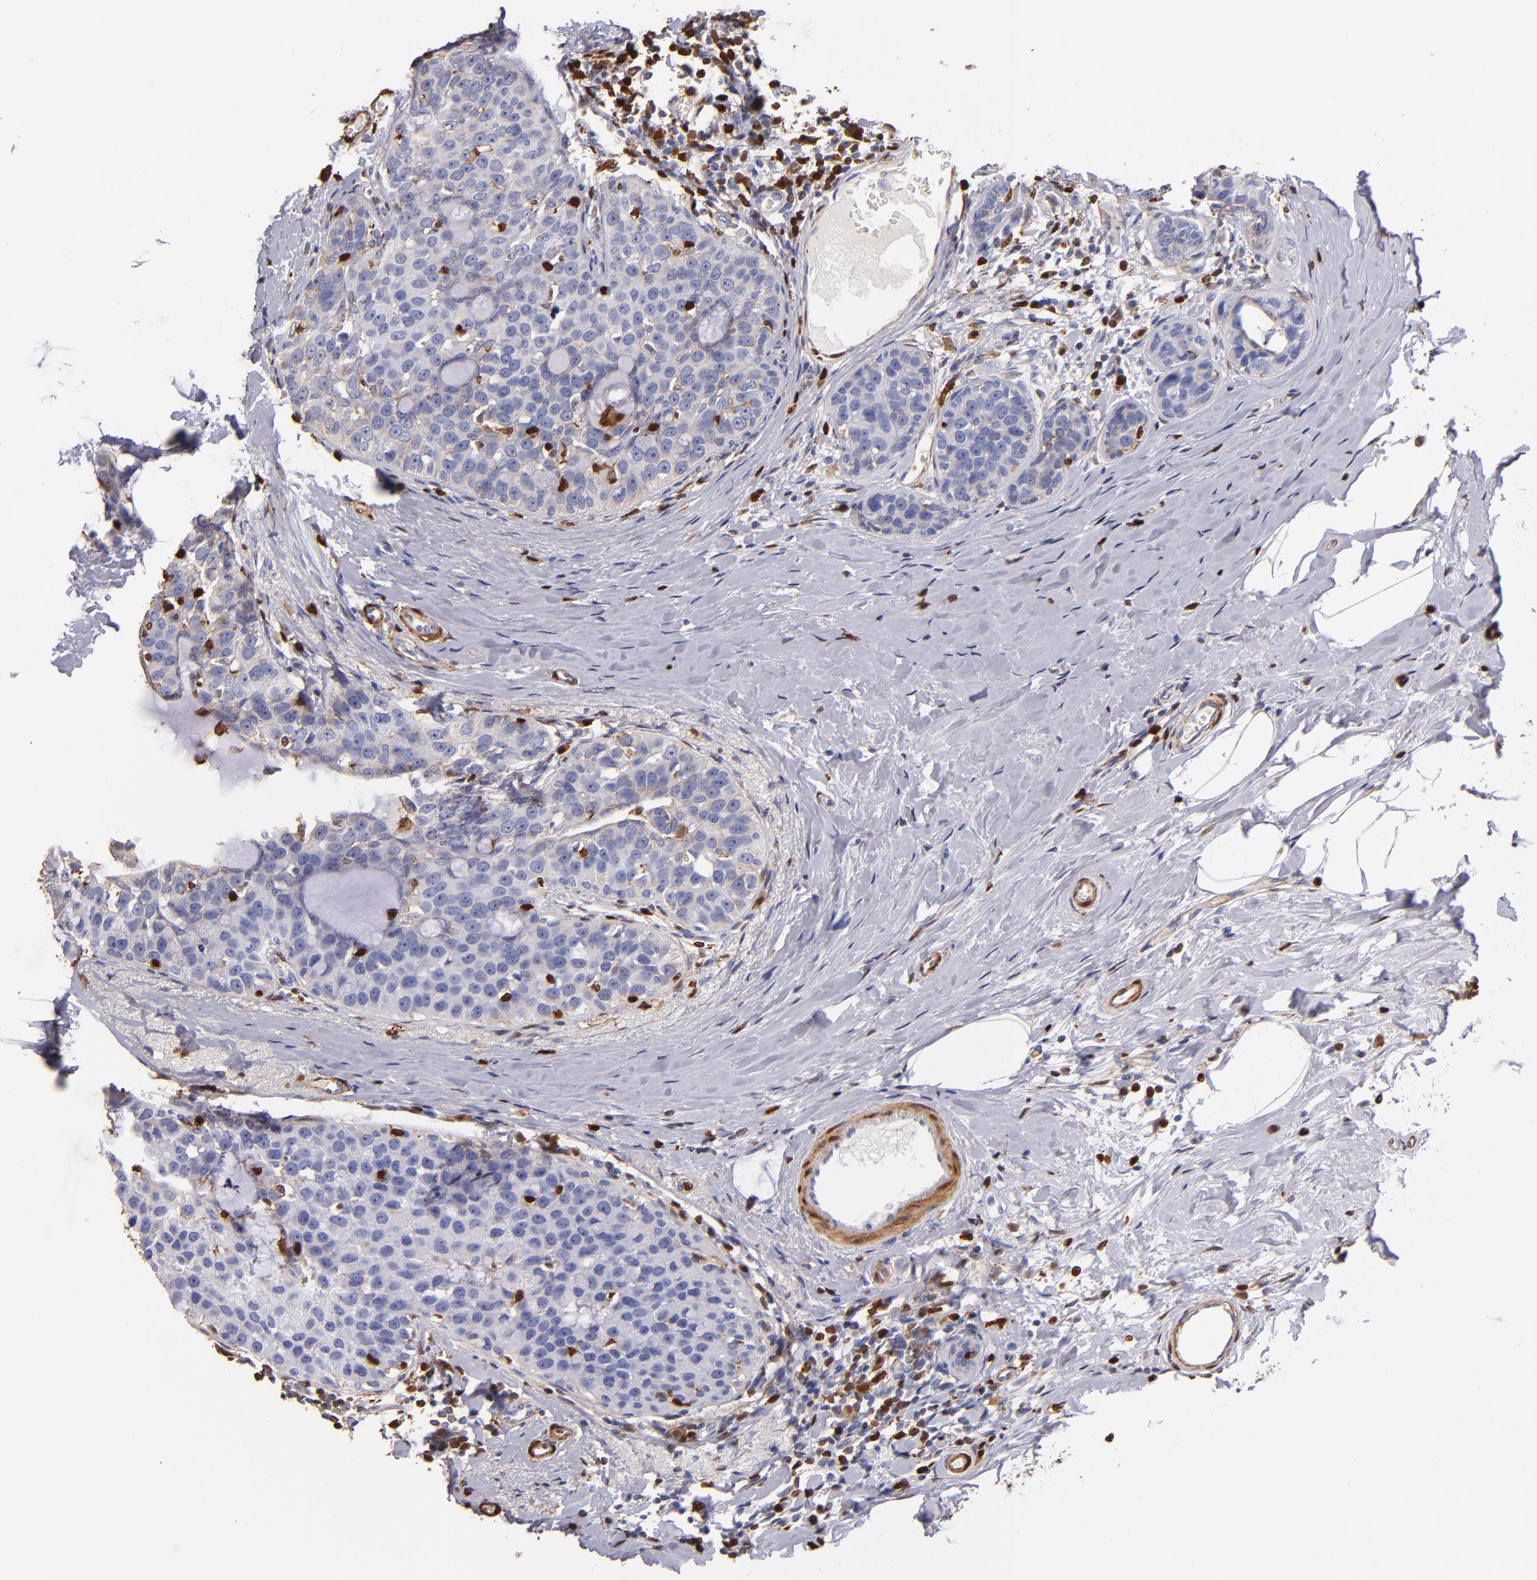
{"staining": {"intensity": "weak", "quantity": "<25%", "location": "cytoplasmic/membranous"}, "tissue": "breast cancer", "cell_type": "Tumor cells", "image_type": "cancer", "snomed": [{"axis": "morphology", "description": "Normal tissue, NOS"}, {"axis": "morphology", "description": "Duct carcinoma"}, {"axis": "topography", "description": "Breast"}], "caption": "Tumor cells show no significant expression in infiltrating ductal carcinoma (breast). (Stains: DAB (3,3'-diaminobenzidine) immunohistochemistry (IHC) with hematoxylin counter stain, Microscopy: brightfield microscopy at high magnification).", "gene": "S100A4", "patient": {"sex": "female", "age": 50}}